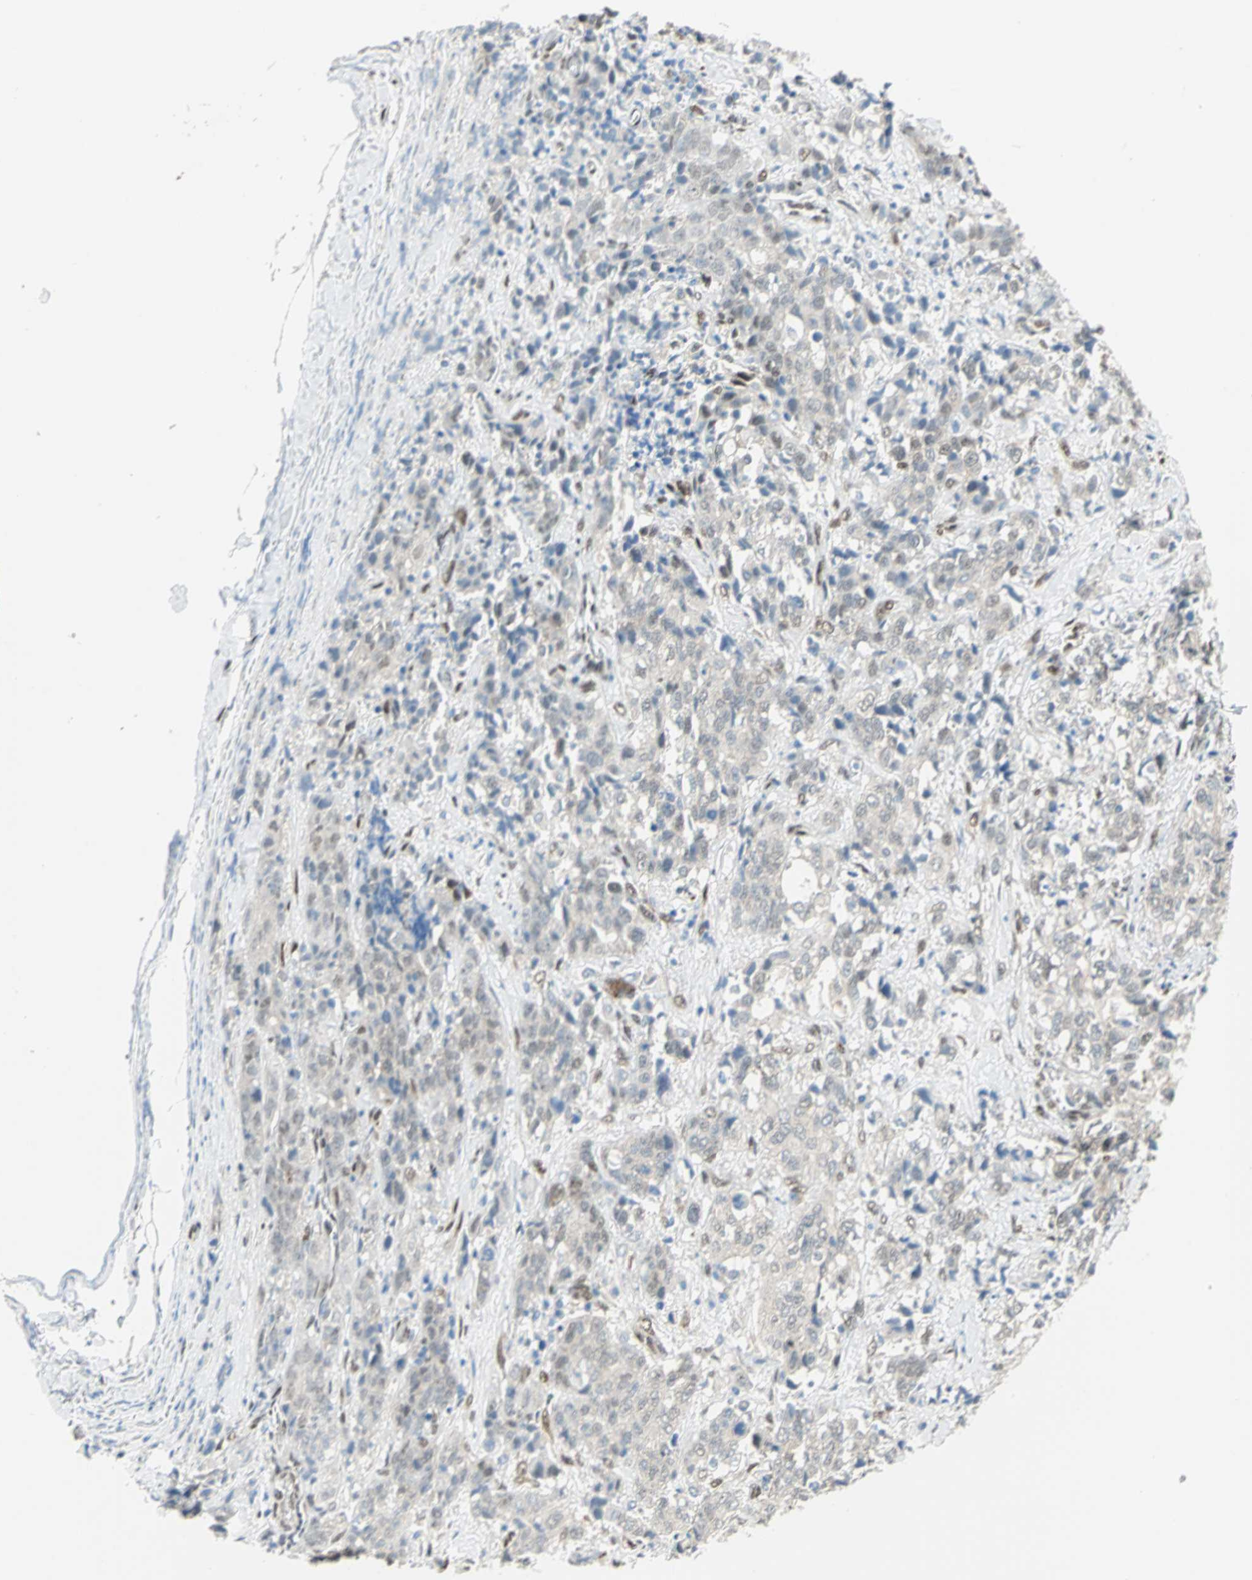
{"staining": {"intensity": "weak", "quantity": "<25%", "location": "cytoplasmic/membranous,nuclear"}, "tissue": "stomach cancer", "cell_type": "Tumor cells", "image_type": "cancer", "snomed": [{"axis": "morphology", "description": "Adenocarcinoma, NOS"}, {"axis": "topography", "description": "Stomach"}], "caption": "The micrograph shows no staining of tumor cells in stomach cancer.", "gene": "RBFOX2", "patient": {"sex": "male", "age": 48}}